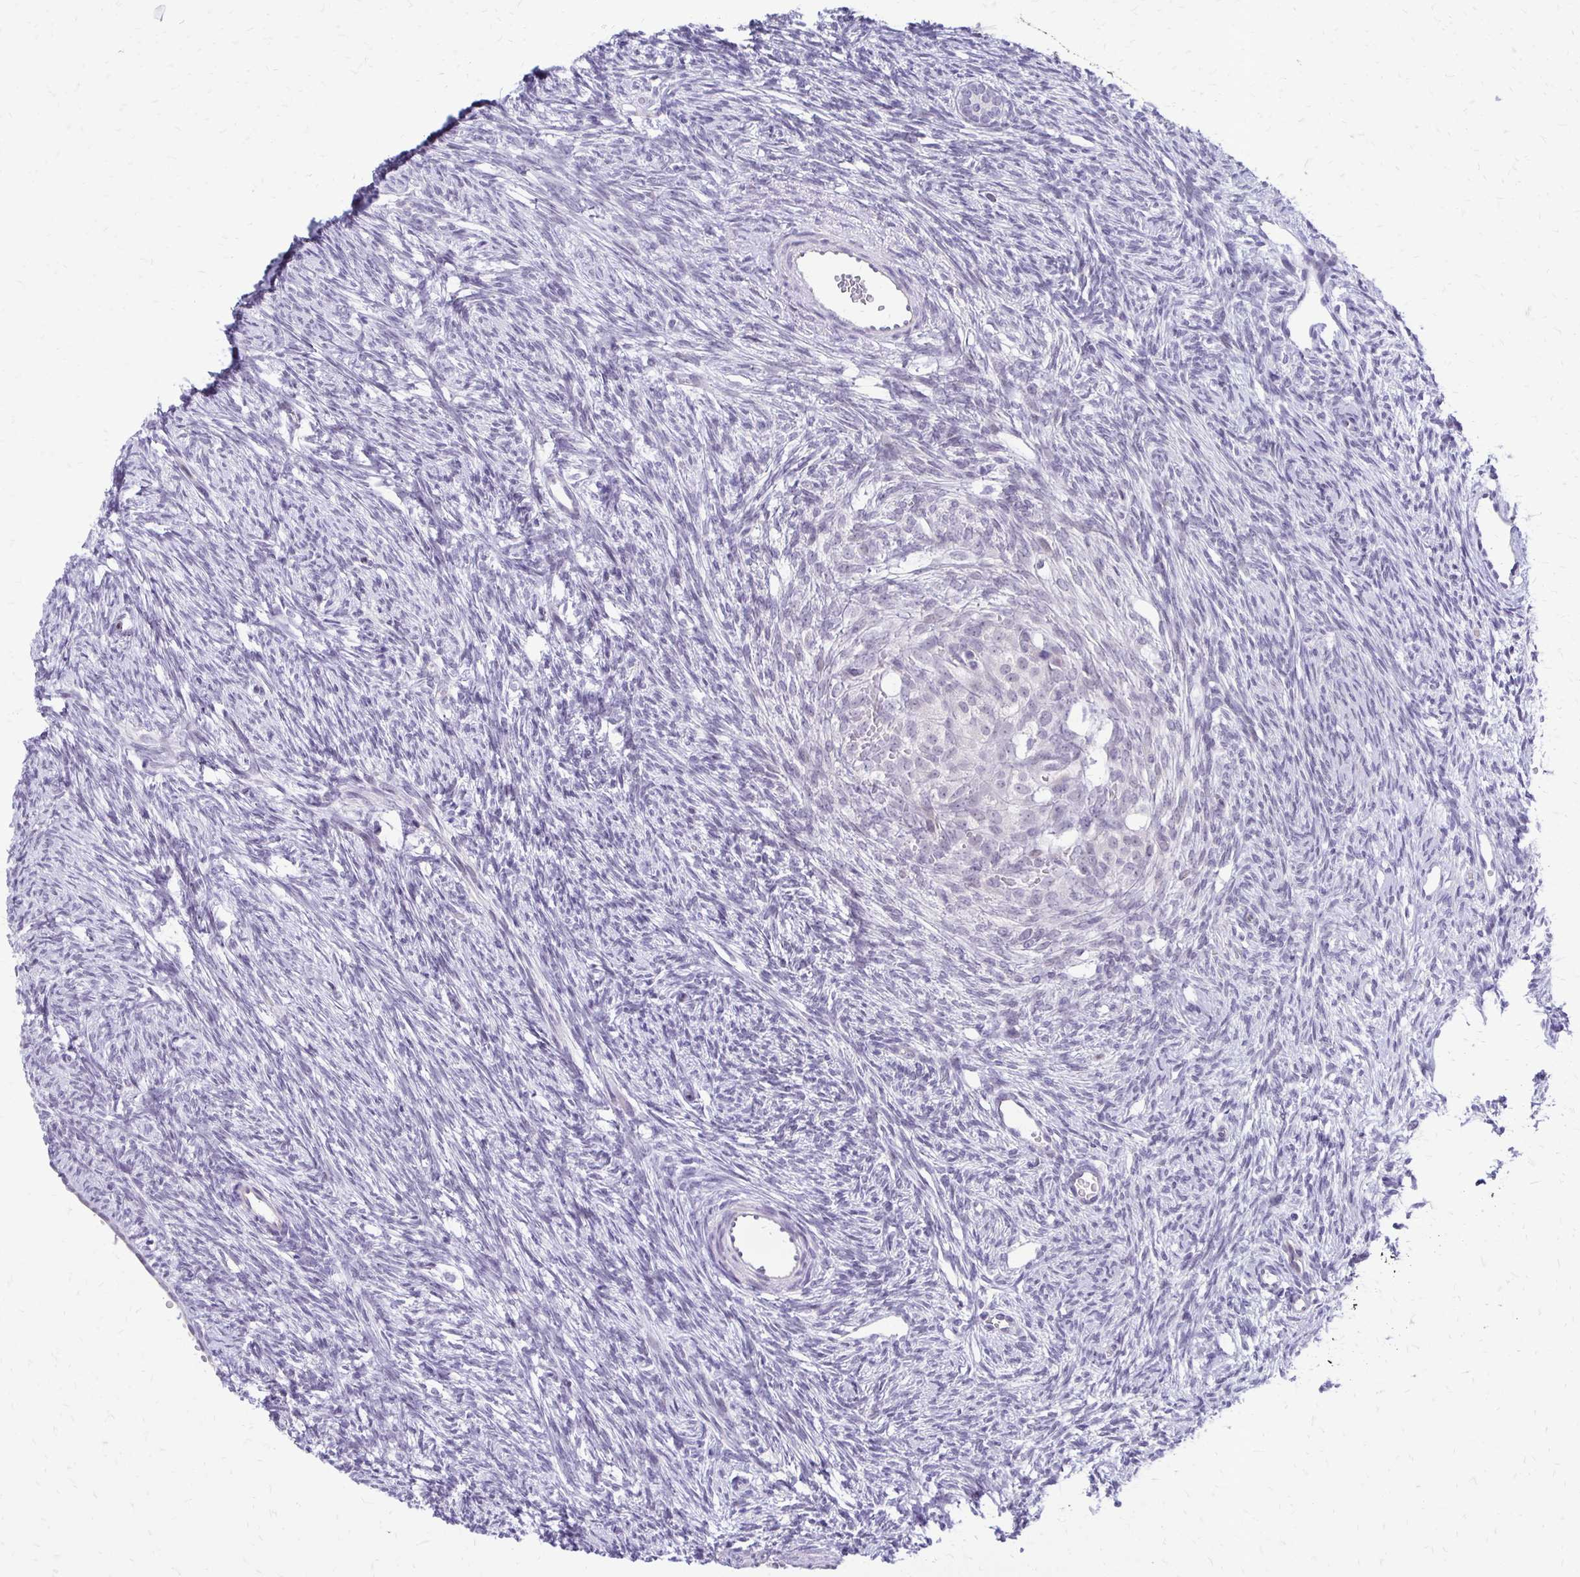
{"staining": {"intensity": "negative", "quantity": "none", "location": "none"}, "tissue": "ovary", "cell_type": "Ovarian stroma cells", "image_type": "normal", "snomed": [{"axis": "morphology", "description": "Normal tissue, NOS"}, {"axis": "topography", "description": "Ovary"}], "caption": "Immunohistochemical staining of benign ovary shows no significant positivity in ovarian stroma cells. Brightfield microscopy of immunohistochemistry (IHC) stained with DAB (3,3'-diaminobenzidine) (brown) and hematoxylin (blue), captured at high magnification.", "gene": "EPYC", "patient": {"sex": "female", "age": 33}}